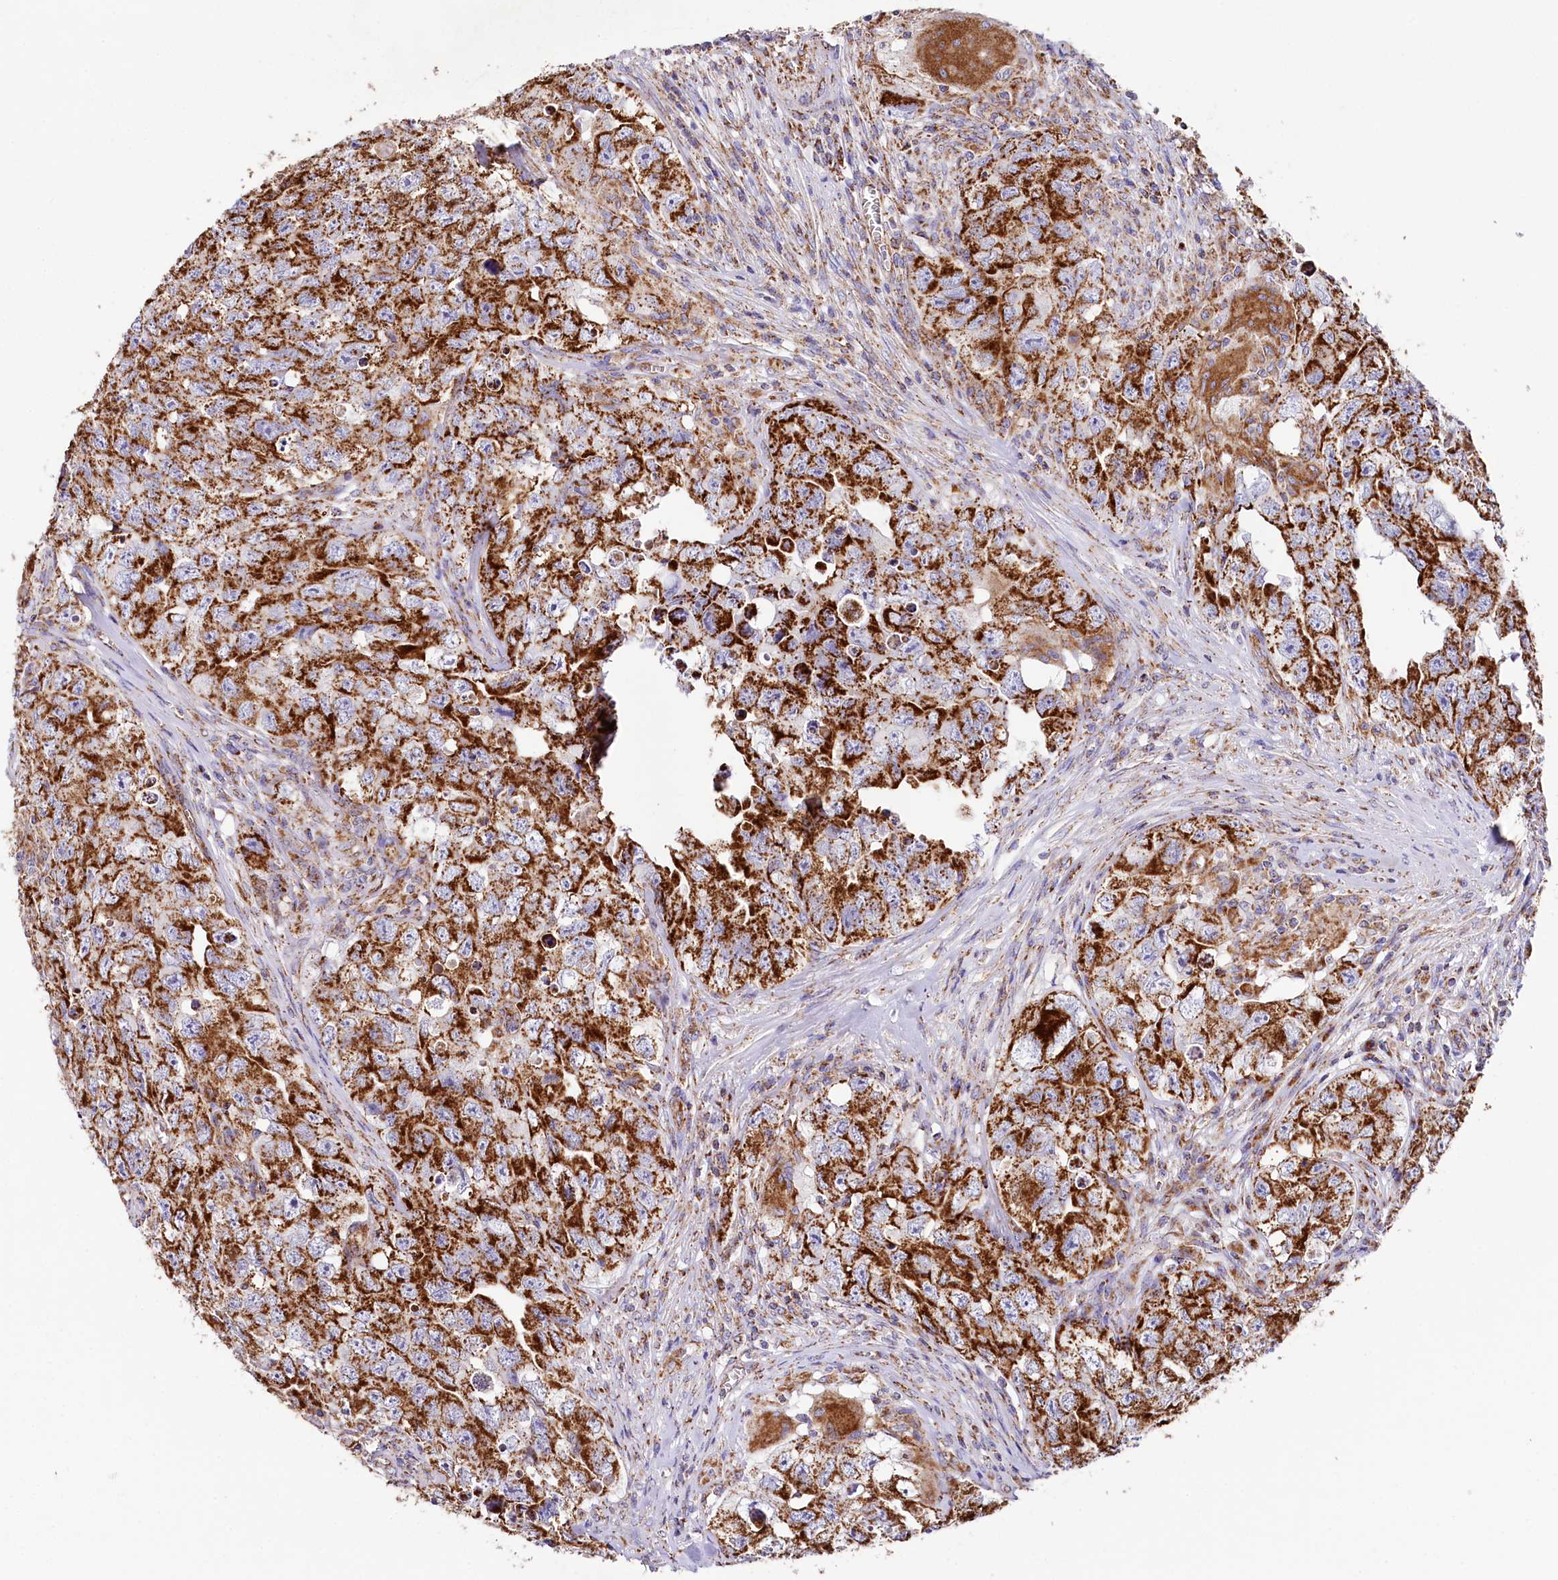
{"staining": {"intensity": "strong", "quantity": ">75%", "location": "cytoplasmic/membranous"}, "tissue": "testis cancer", "cell_type": "Tumor cells", "image_type": "cancer", "snomed": [{"axis": "morphology", "description": "Seminoma, NOS"}, {"axis": "morphology", "description": "Carcinoma, Embryonal, NOS"}, {"axis": "topography", "description": "Testis"}], "caption": "Human testis cancer (seminoma) stained for a protein (brown) demonstrates strong cytoplasmic/membranous positive positivity in about >75% of tumor cells.", "gene": "APLP2", "patient": {"sex": "male", "age": 43}}